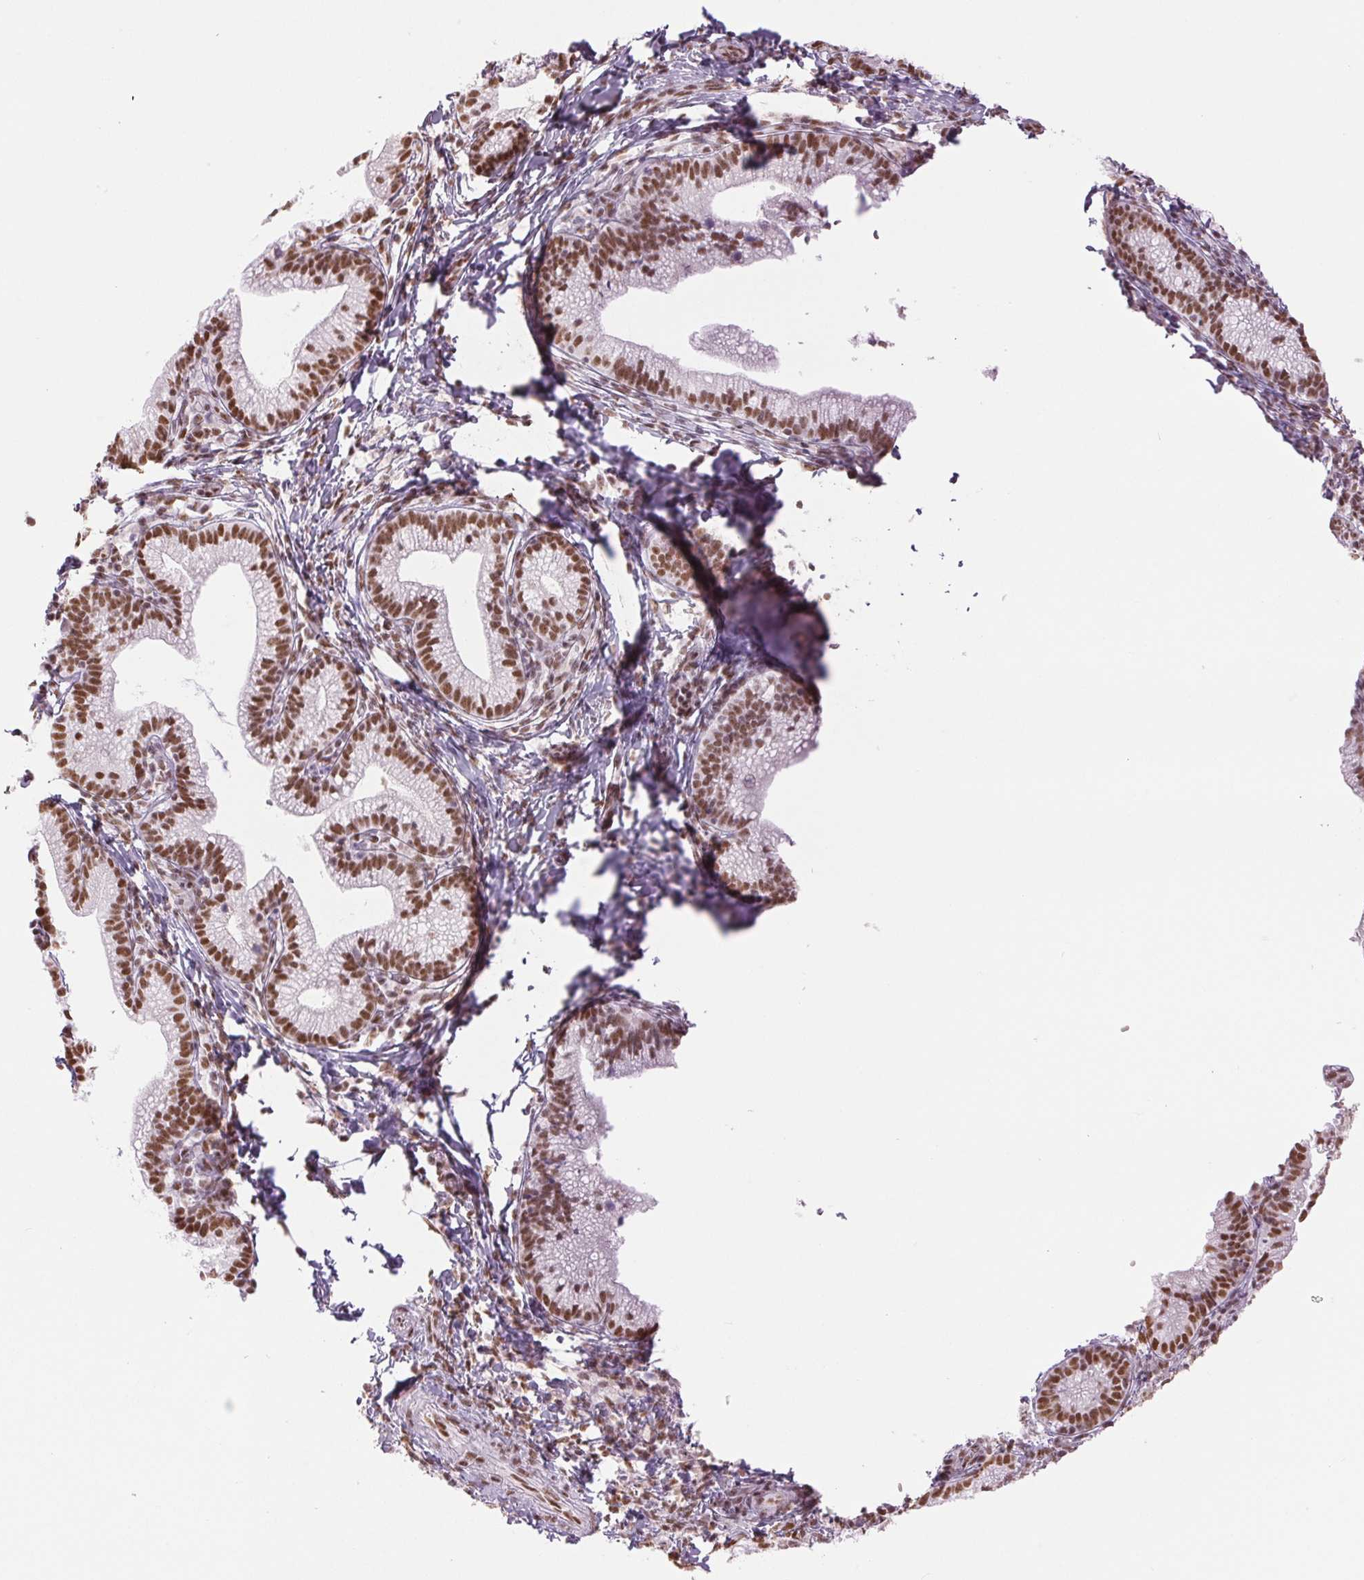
{"staining": {"intensity": "moderate", "quantity": ">75%", "location": "nuclear"}, "tissue": "cervical cancer", "cell_type": "Tumor cells", "image_type": "cancer", "snomed": [{"axis": "morphology", "description": "Normal tissue, NOS"}, {"axis": "morphology", "description": "Adenocarcinoma, NOS"}, {"axis": "topography", "description": "Cervix"}], "caption": "High-power microscopy captured an immunohistochemistry image of cervical cancer (adenocarcinoma), revealing moderate nuclear expression in approximately >75% of tumor cells.", "gene": "ZFR2", "patient": {"sex": "female", "age": 44}}